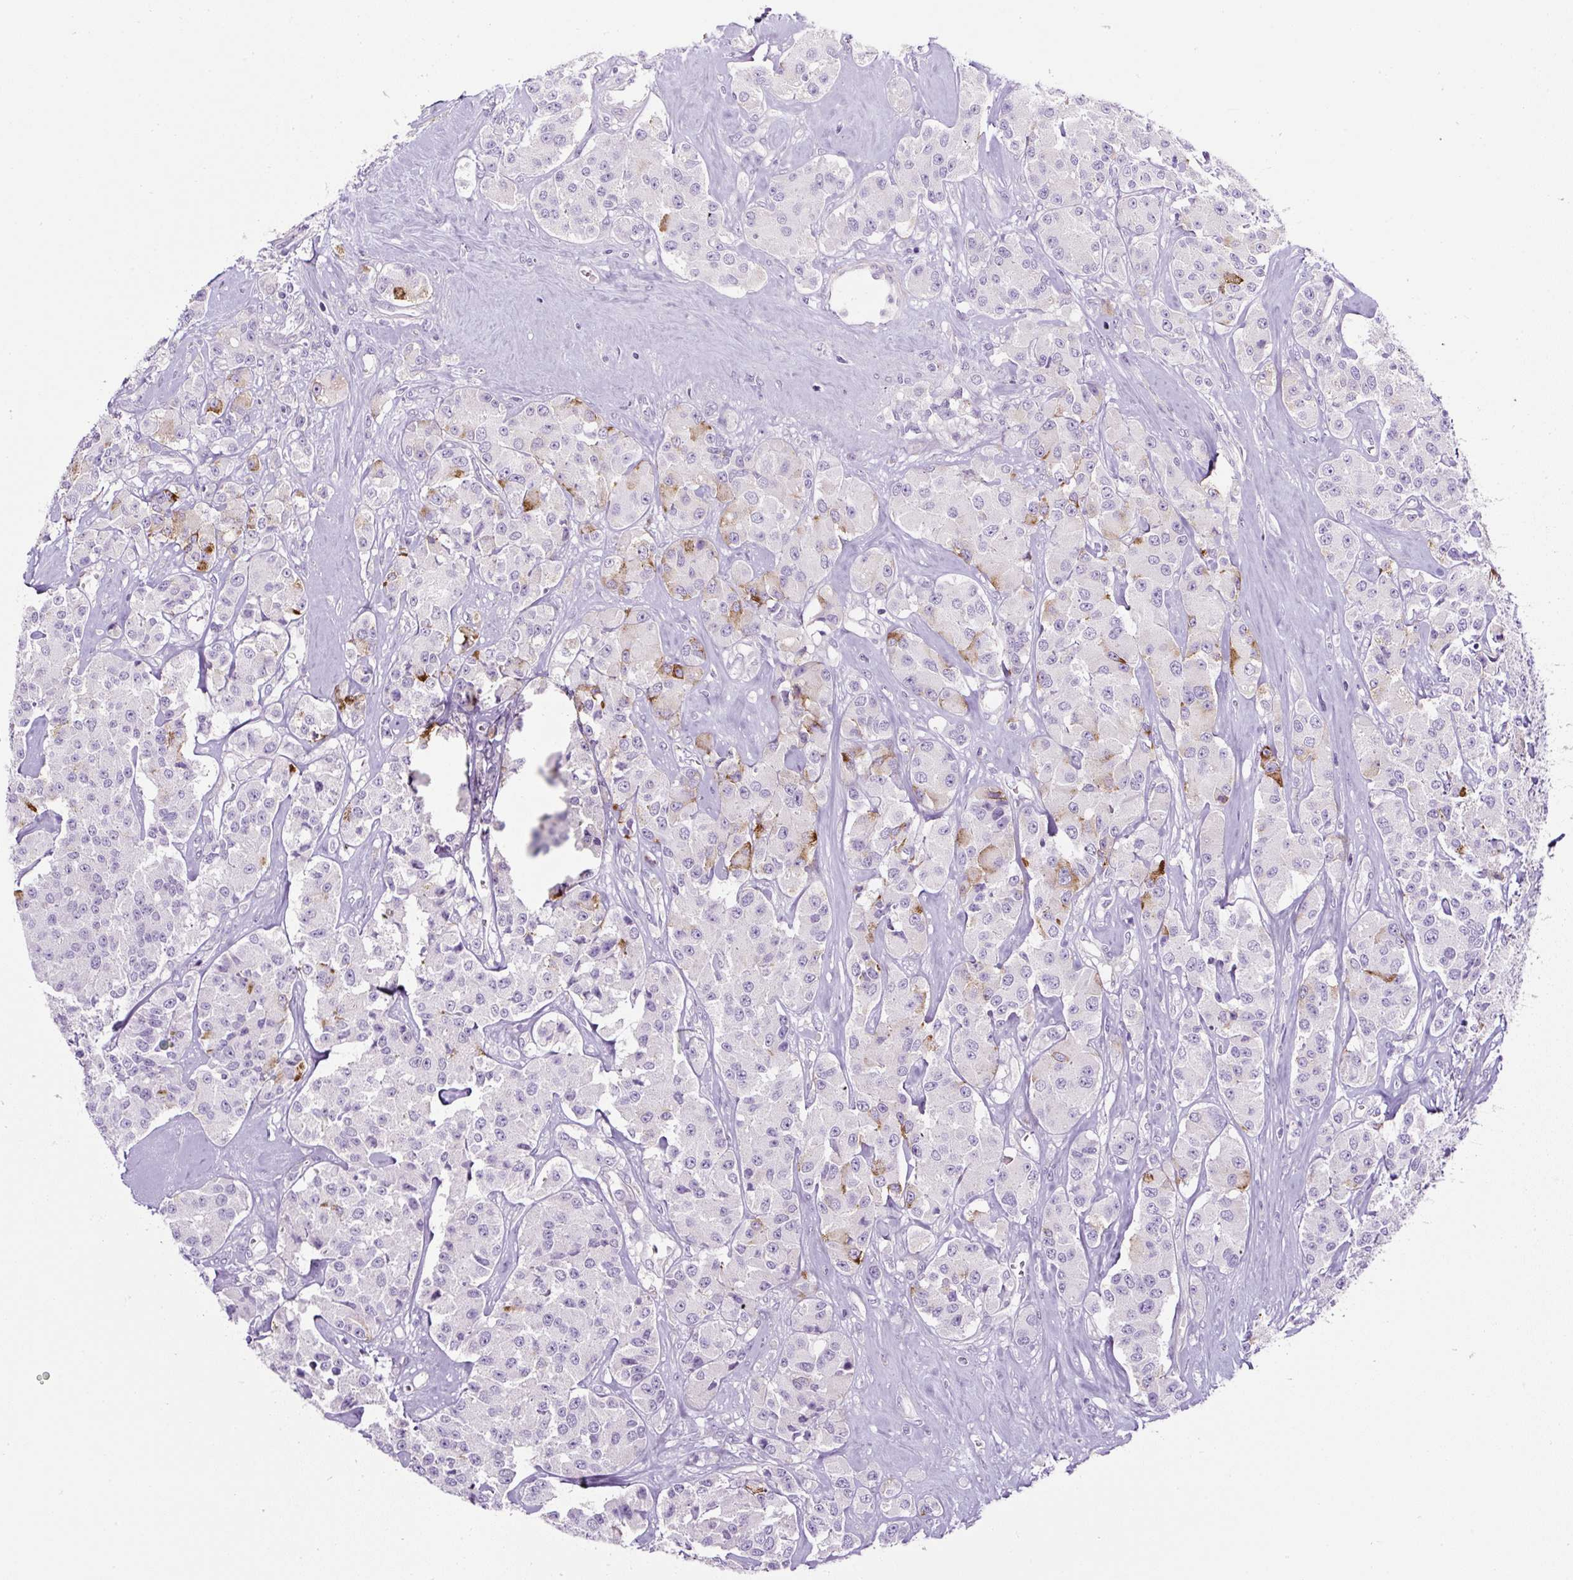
{"staining": {"intensity": "moderate", "quantity": "<25%", "location": "cytoplasmic/membranous"}, "tissue": "carcinoid", "cell_type": "Tumor cells", "image_type": "cancer", "snomed": [{"axis": "morphology", "description": "Carcinoid, malignant, NOS"}, {"axis": "topography", "description": "Pancreas"}], "caption": "Carcinoid stained with a brown dye displays moderate cytoplasmic/membranous positive expression in approximately <25% of tumor cells.", "gene": "OR14A2", "patient": {"sex": "male", "age": 41}}